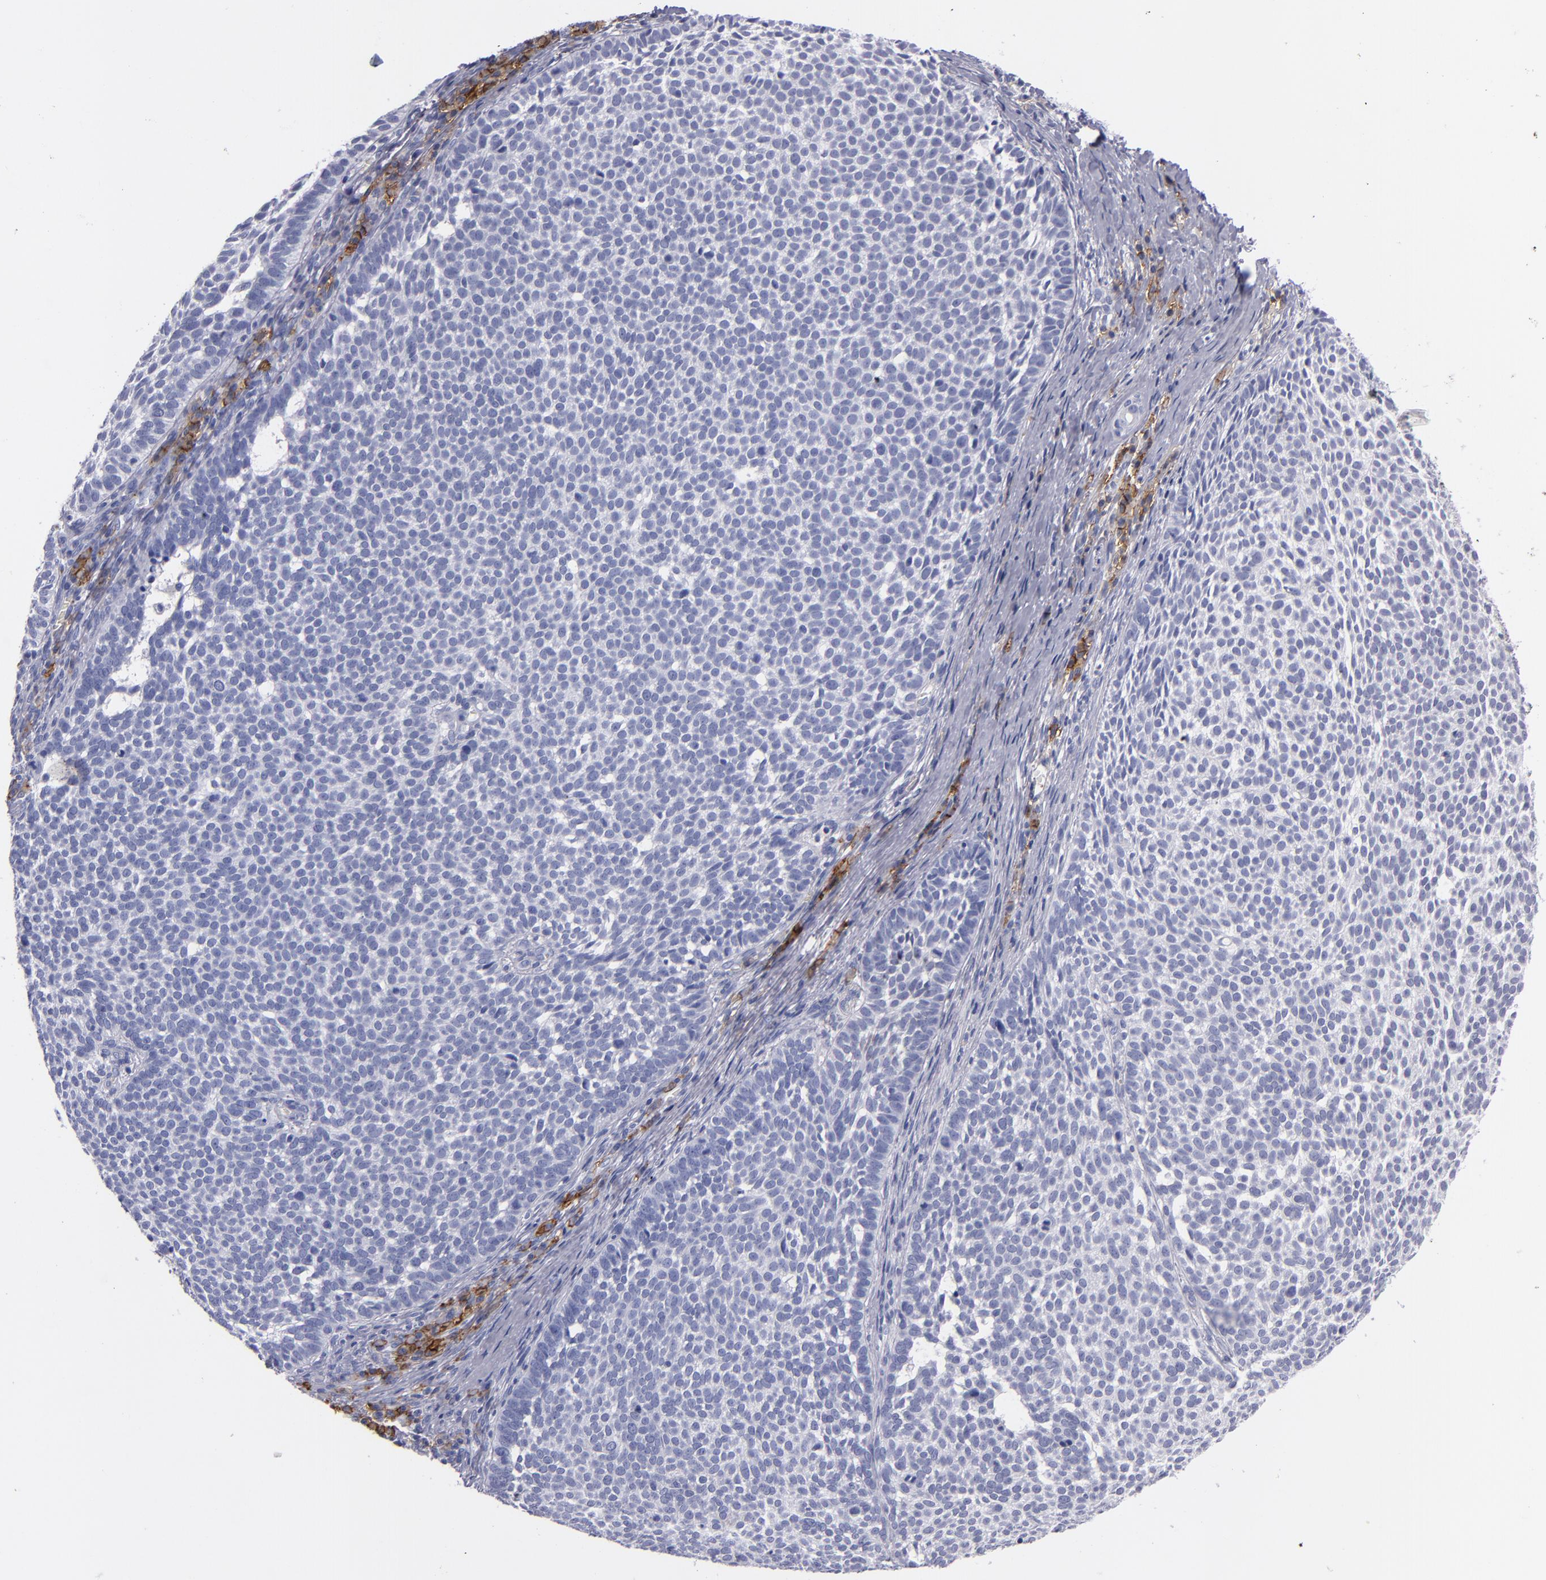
{"staining": {"intensity": "negative", "quantity": "none", "location": "none"}, "tissue": "skin cancer", "cell_type": "Tumor cells", "image_type": "cancer", "snomed": [{"axis": "morphology", "description": "Basal cell carcinoma"}, {"axis": "topography", "description": "Skin"}], "caption": "This photomicrograph is of skin cancer stained with immunohistochemistry (IHC) to label a protein in brown with the nuclei are counter-stained blue. There is no staining in tumor cells. (Stains: DAB IHC with hematoxylin counter stain, Microscopy: brightfield microscopy at high magnification).", "gene": "CD38", "patient": {"sex": "male", "age": 63}}